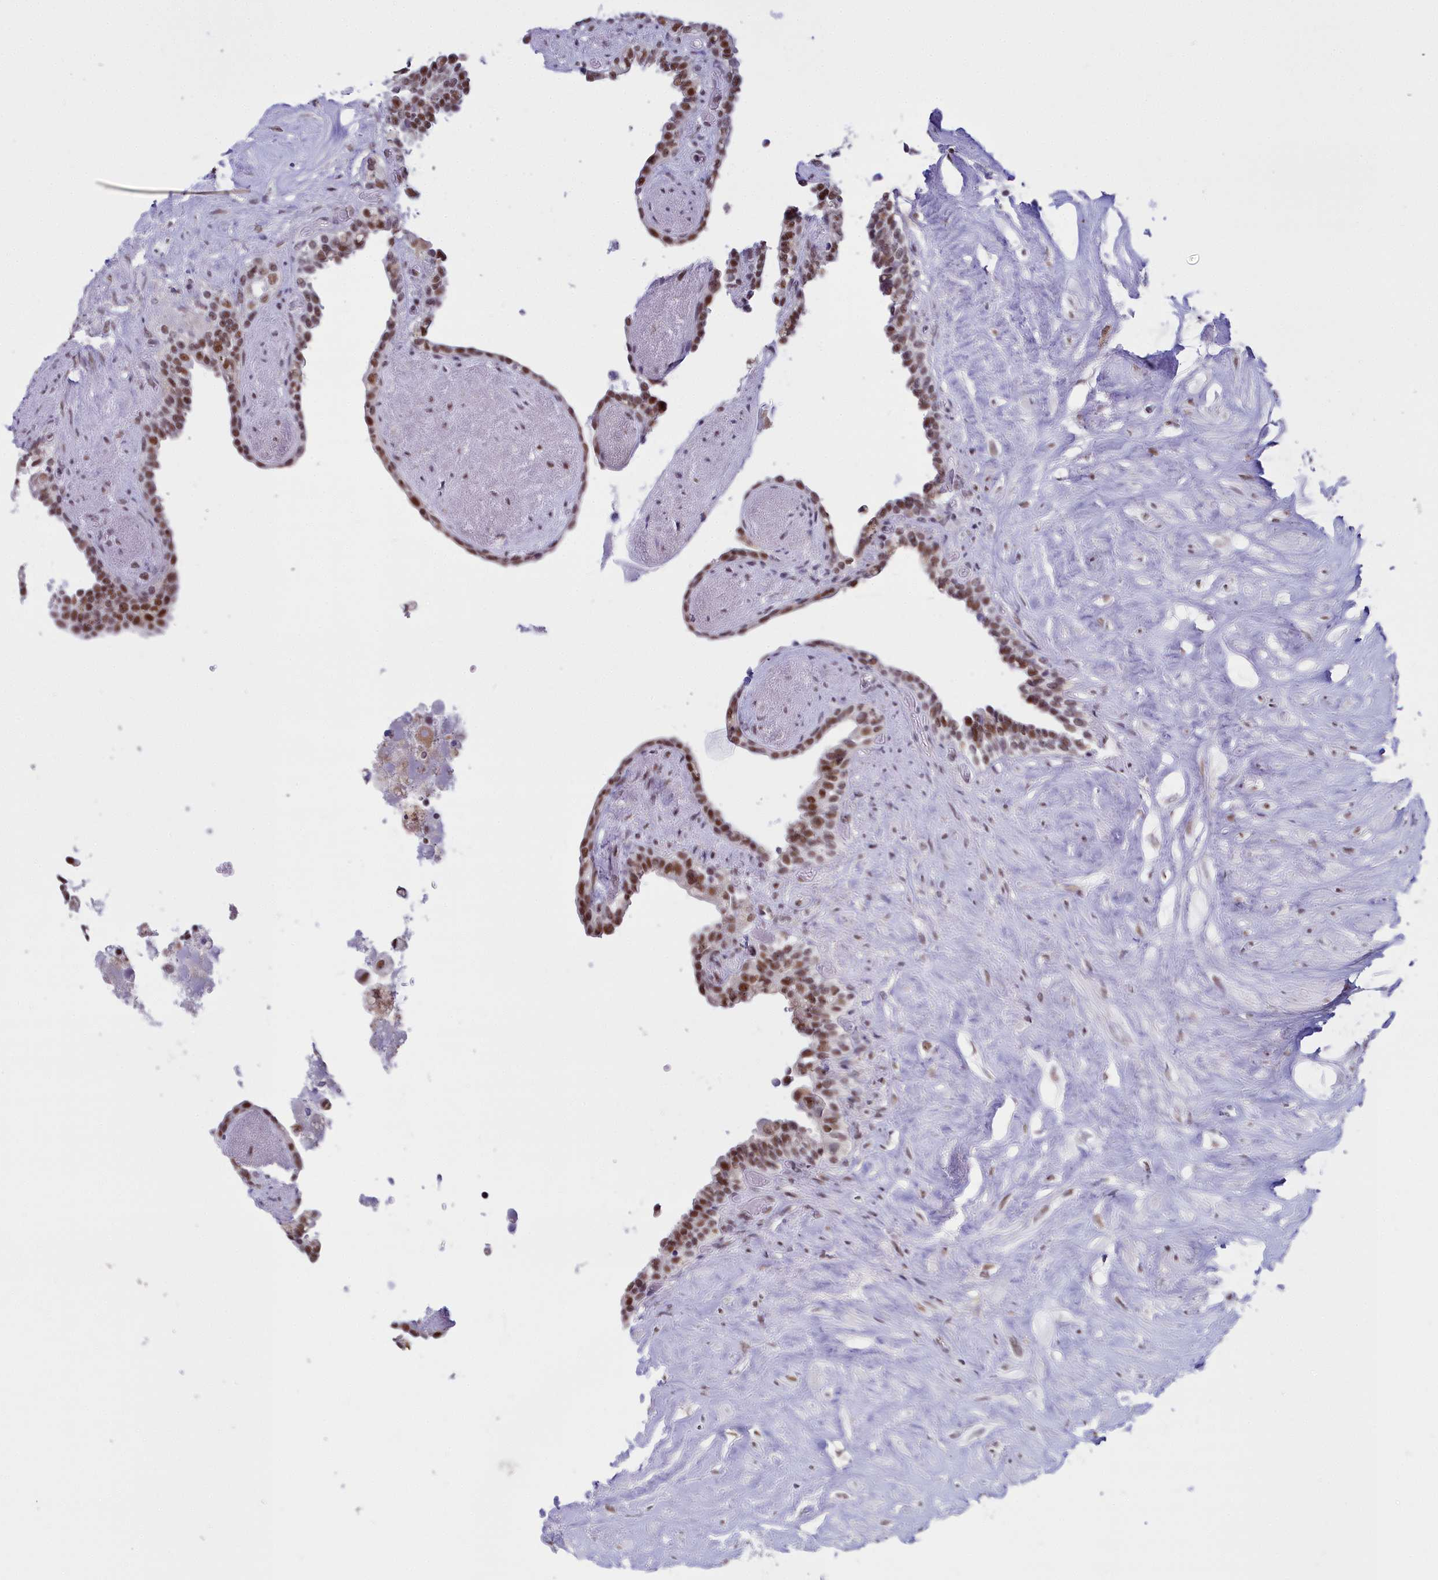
{"staining": {"intensity": "moderate", "quantity": ">75%", "location": "nuclear"}, "tissue": "seminal vesicle", "cell_type": "Glandular cells", "image_type": "normal", "snomed": [{"axis": "morphology", "description": "Normal tissue, NOS"}, {"axis": "topography", "description": "Seminal veicle"}], "caption": "About >75% of glandular cells in benign seminal vesicle exhibit moderate nuclear protein staining as visualized by brown immunohistochemical staining.", "gene": "RBM12", "patient": {"sex": "male", "age": 63}}